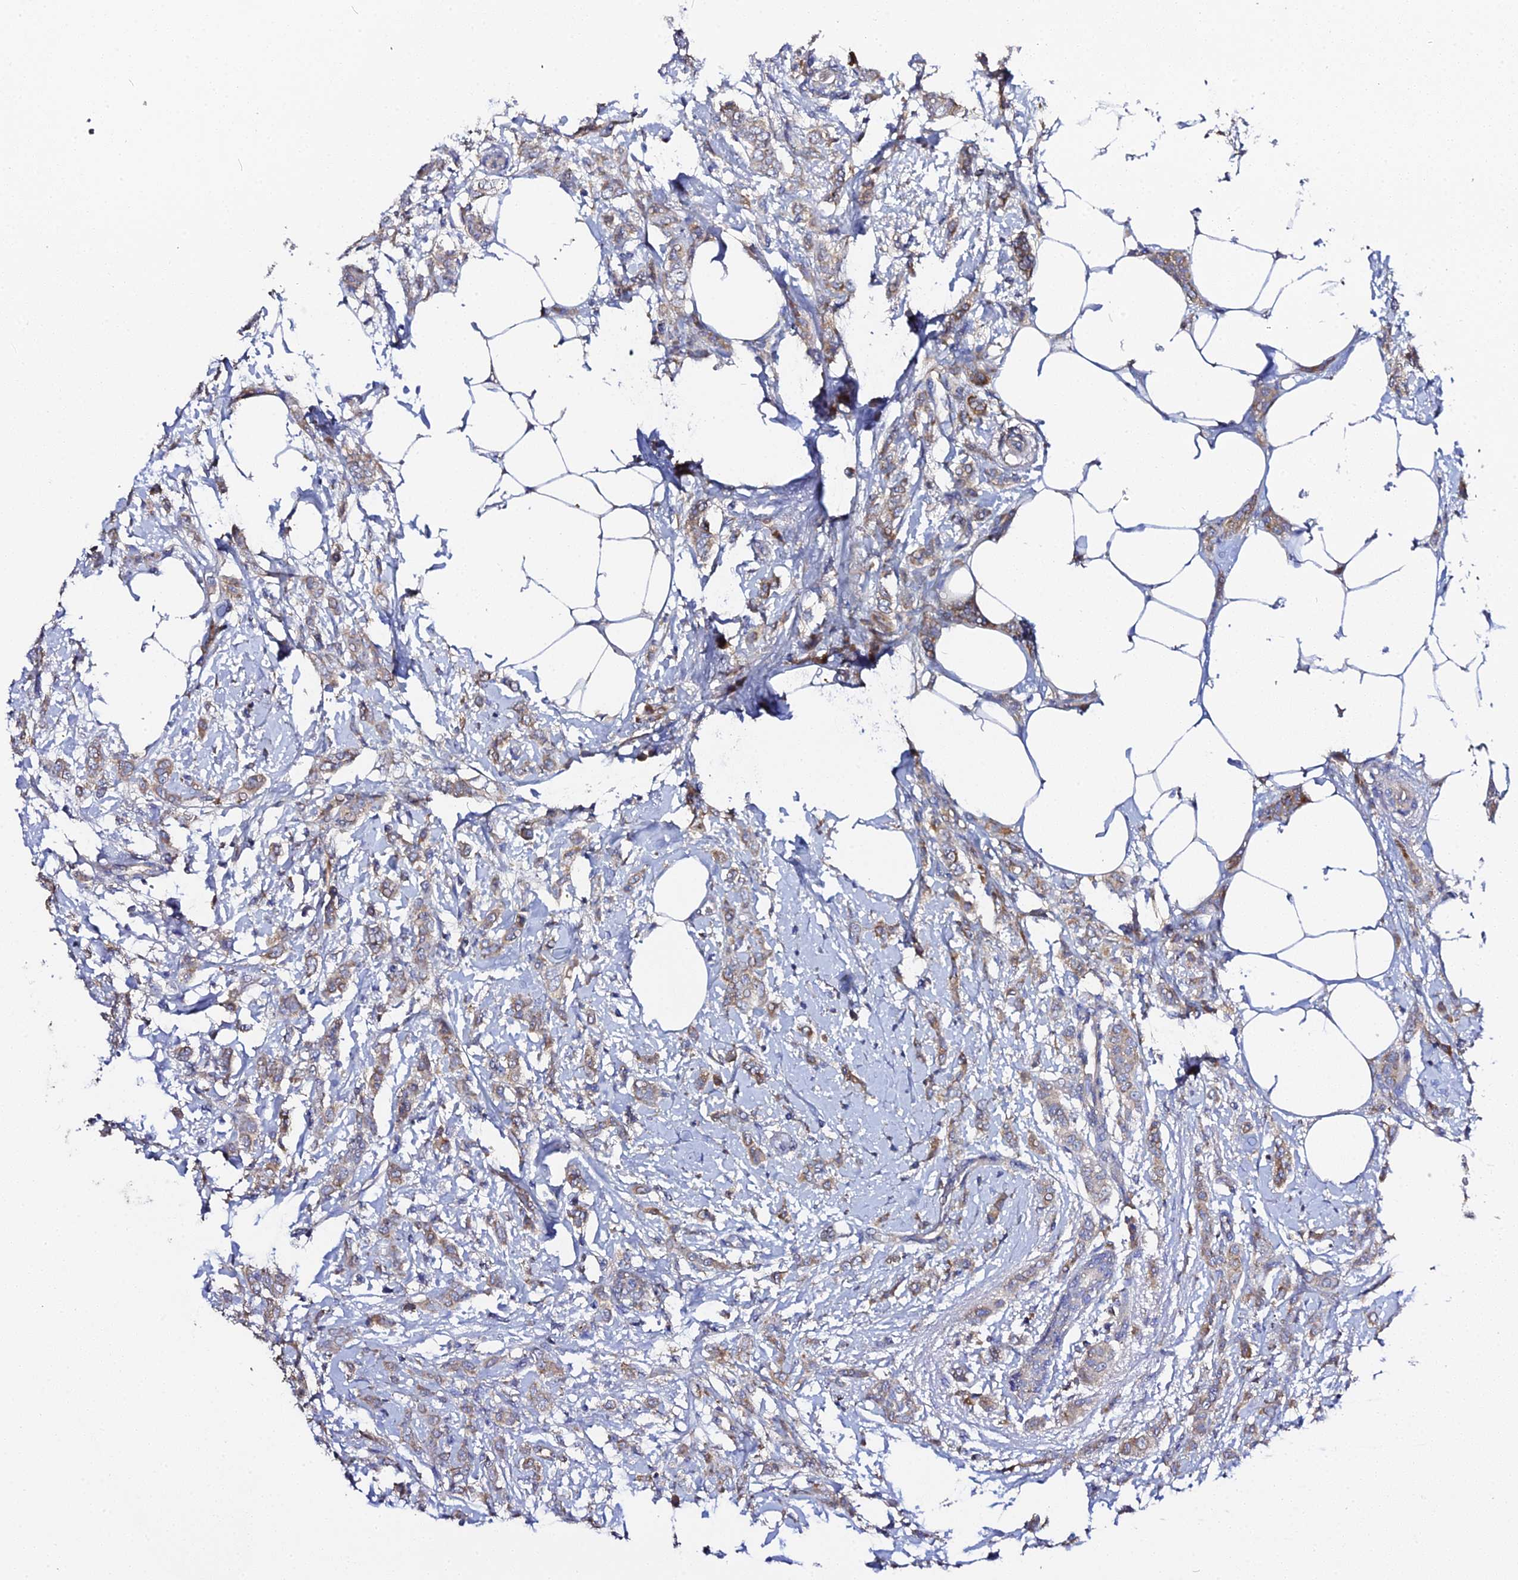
{"staining": {"intensity": "moderate", "quantity": ">75%", "location": "cytoplasmic/membranous"}, "tissue": "breast cancer", "cell_type": "Tumor cells", "image_type": "cancer", "snomed": [{"axis": "morphology", "description": "Duct carcinoma"}, {"axis": "topography", "description": "Breast"}], "caption": "Breast cancer (intraductal carcinoma) was stained to show a protein in brown. There is medium levels of moderate cytoplasmic/membranous expression in about >75% of tumor cells.", "gene": "SCX", "patient": {"sex": "female", "age": 72}}